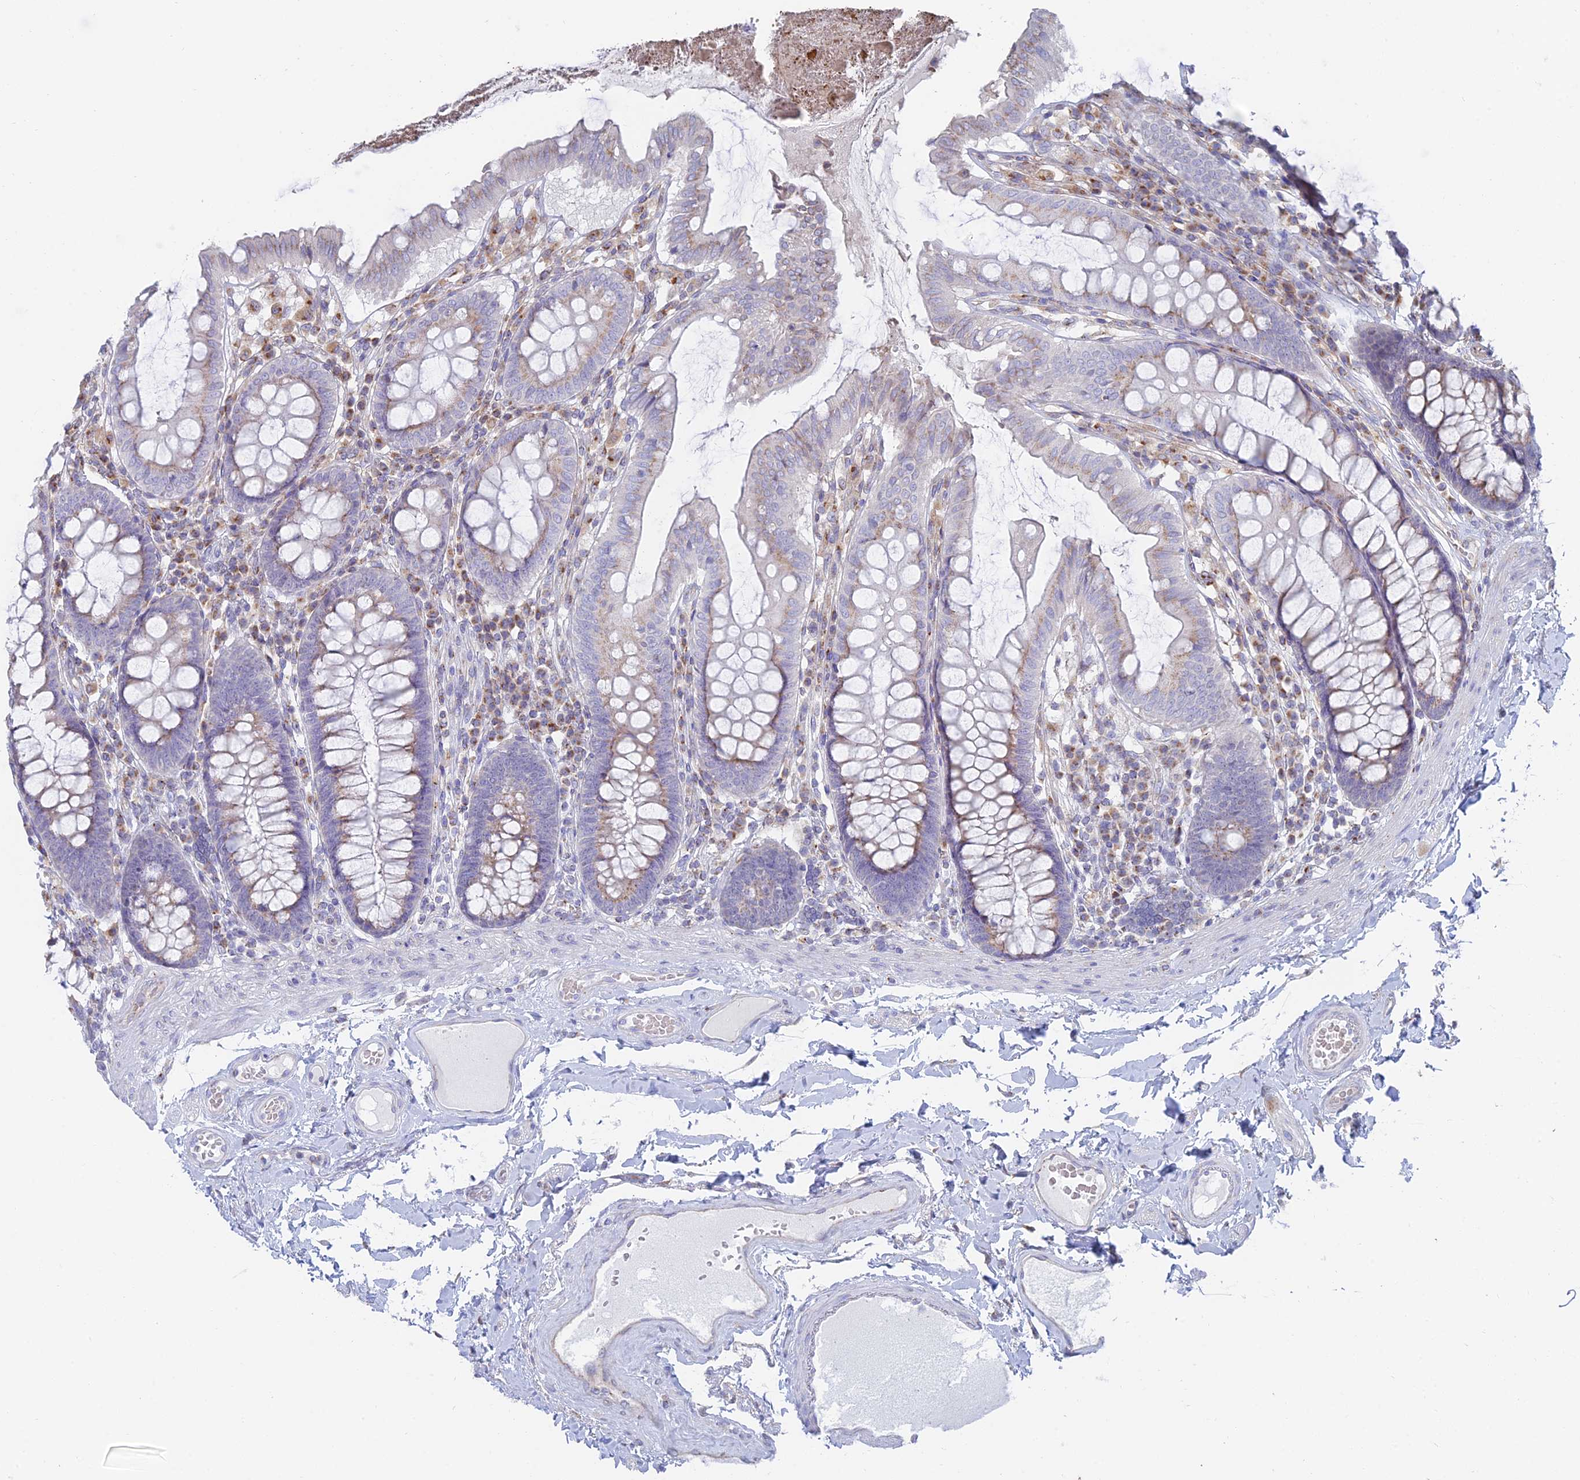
{"staining": {"intensity": "negative", "quantity": "none", "location": "none"}, "tissue": "colon", "cell_type": "Endothelial cells", "image_type": "normal", "snomed": [{"axis": "morphology", "description": "Normal tissue, NOS"}, {"axis": "topography", "description": "Colon"}], "caption": "Immunohistochemical staining of unremarkable human colon reveals no significant positivity in endothelial cells.", "gene": "ENSG00000267561", "patient": {"sex": "male", "age": 84}}